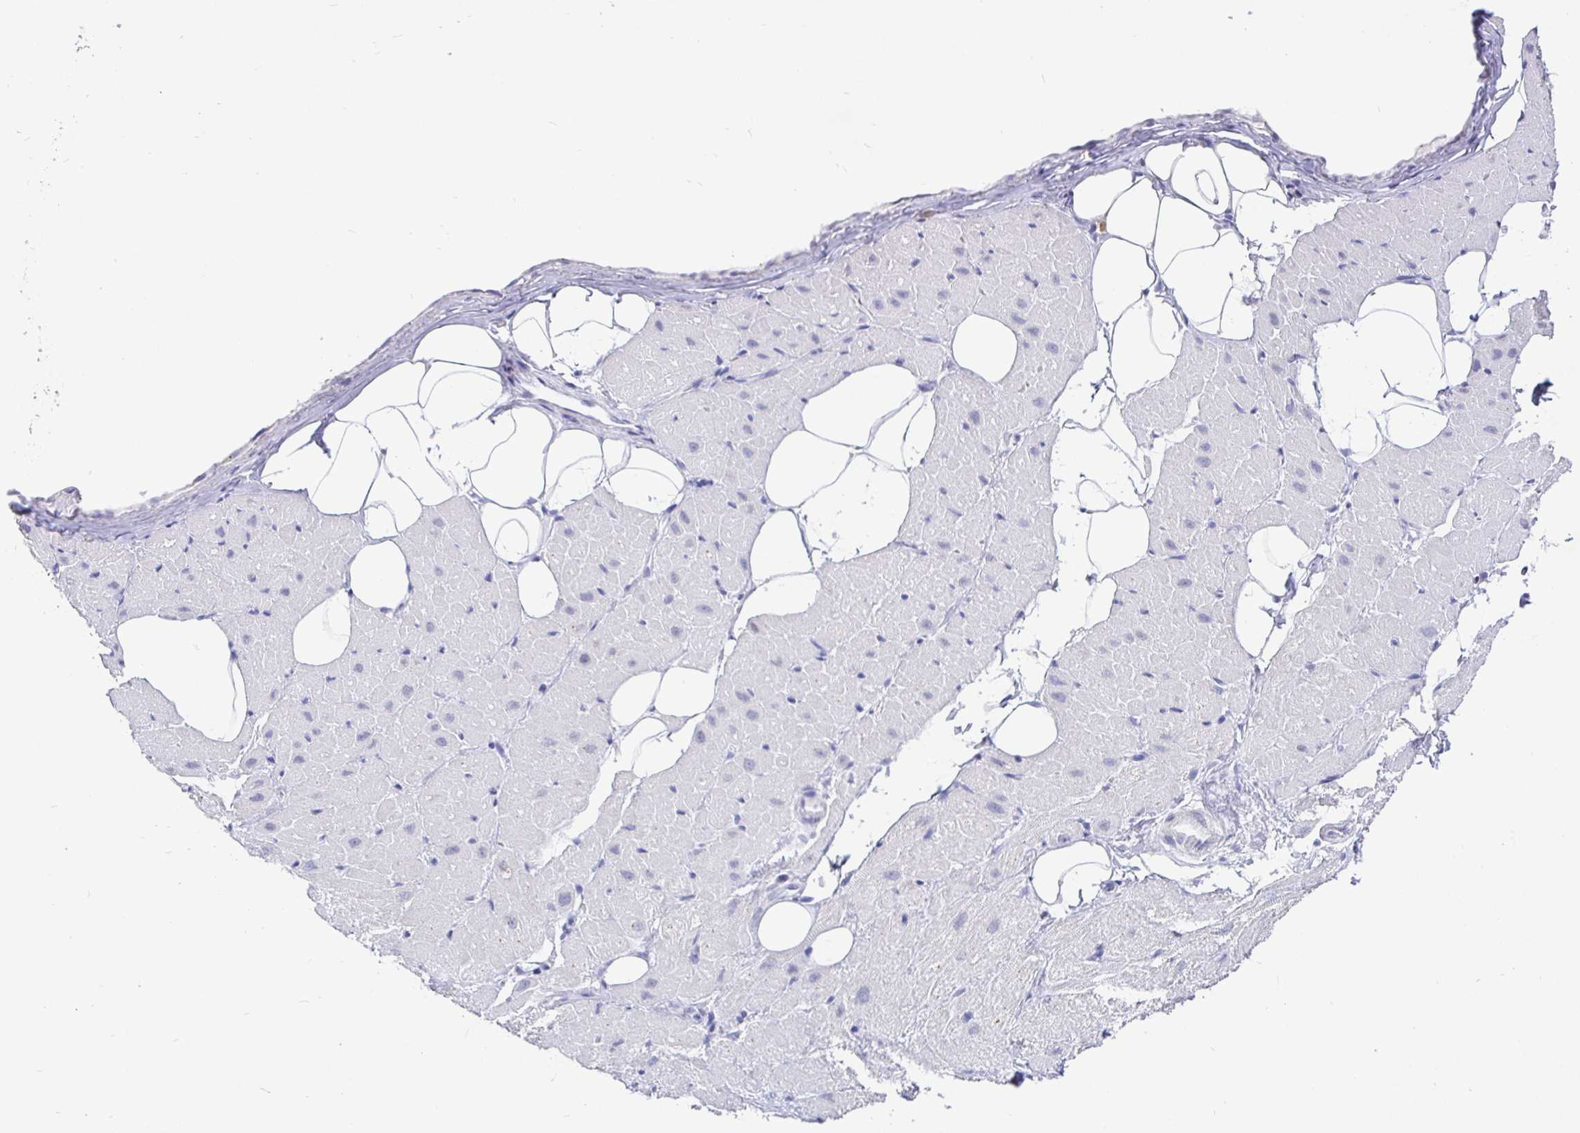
{"staining": {"intensity": "negative", "quantity": "none", "location": "none"}, "tissue": "heart muscle", "cell_type": "Cardiomyocytes", "image_type": "normal", "snomed": [{"axis": "morphology", "description": "Normal tissue, NOS"}, {"axis": "topography", "description": "Heart"}], "caption": "Immunohistochemical staining of normal heart muscle displays no significant positivity in cardiomyocytes.", "gene": "EZHIP", "patient": {"sex": "male", "age": 62}}